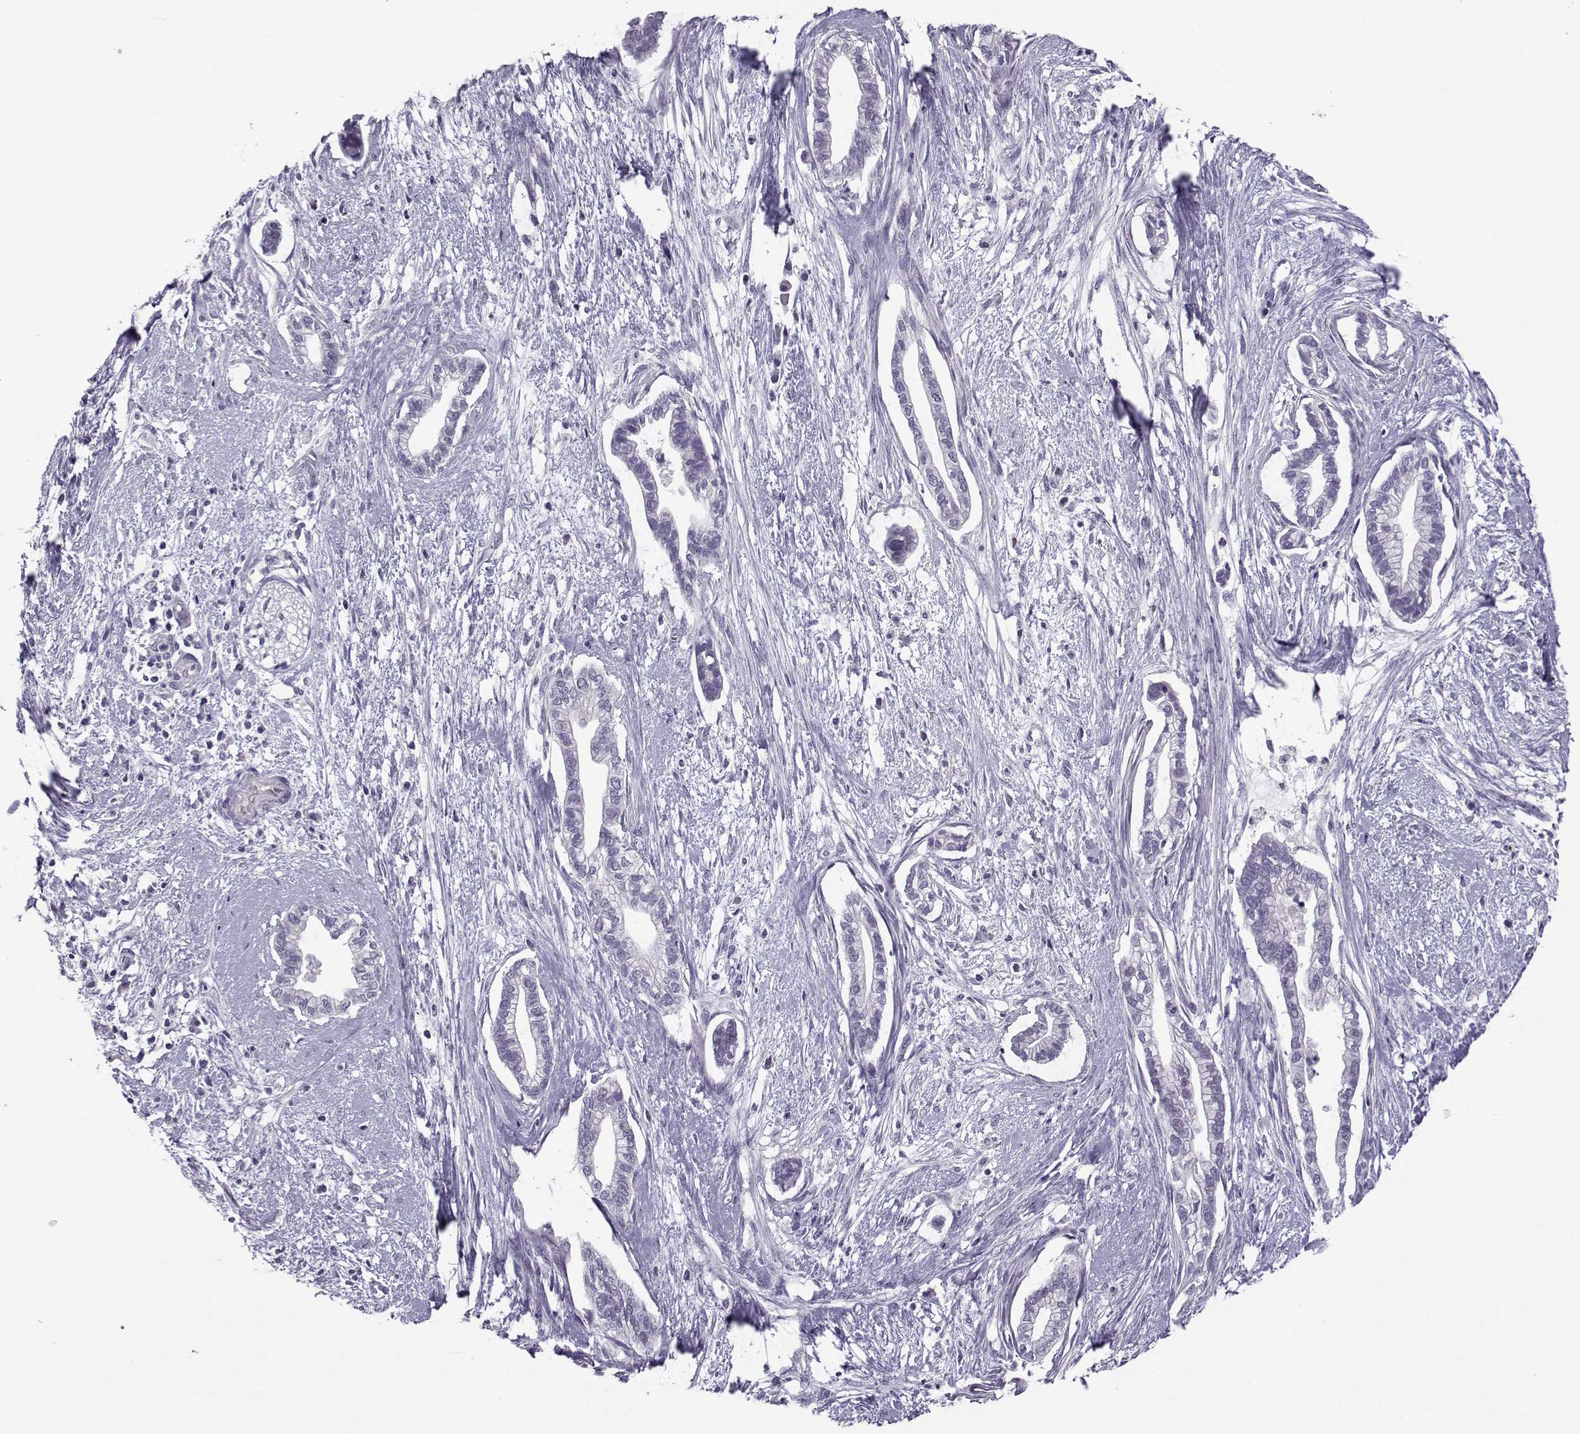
{"staining": {"intensity": "negative", "quantity": "none", "location": "none"}, "tissue": "cervical cancer", "cell_type": "Tumor cells", "image_type": "cancer", "snomed": [{"axis": "morphology", "description": "Adenocarcinoma, NOS"}, {"axis": "topography", "description": "Cervix"}], "caption": "High magnification brightfield microscopy of cervical adenocarcinoma stained with DAB (brown) and counterstained with hematoxylin (blue): tumor cells show no significant staining.", "gene": "ASRGL1", "patient": {"sex": "female", "age": 62}}